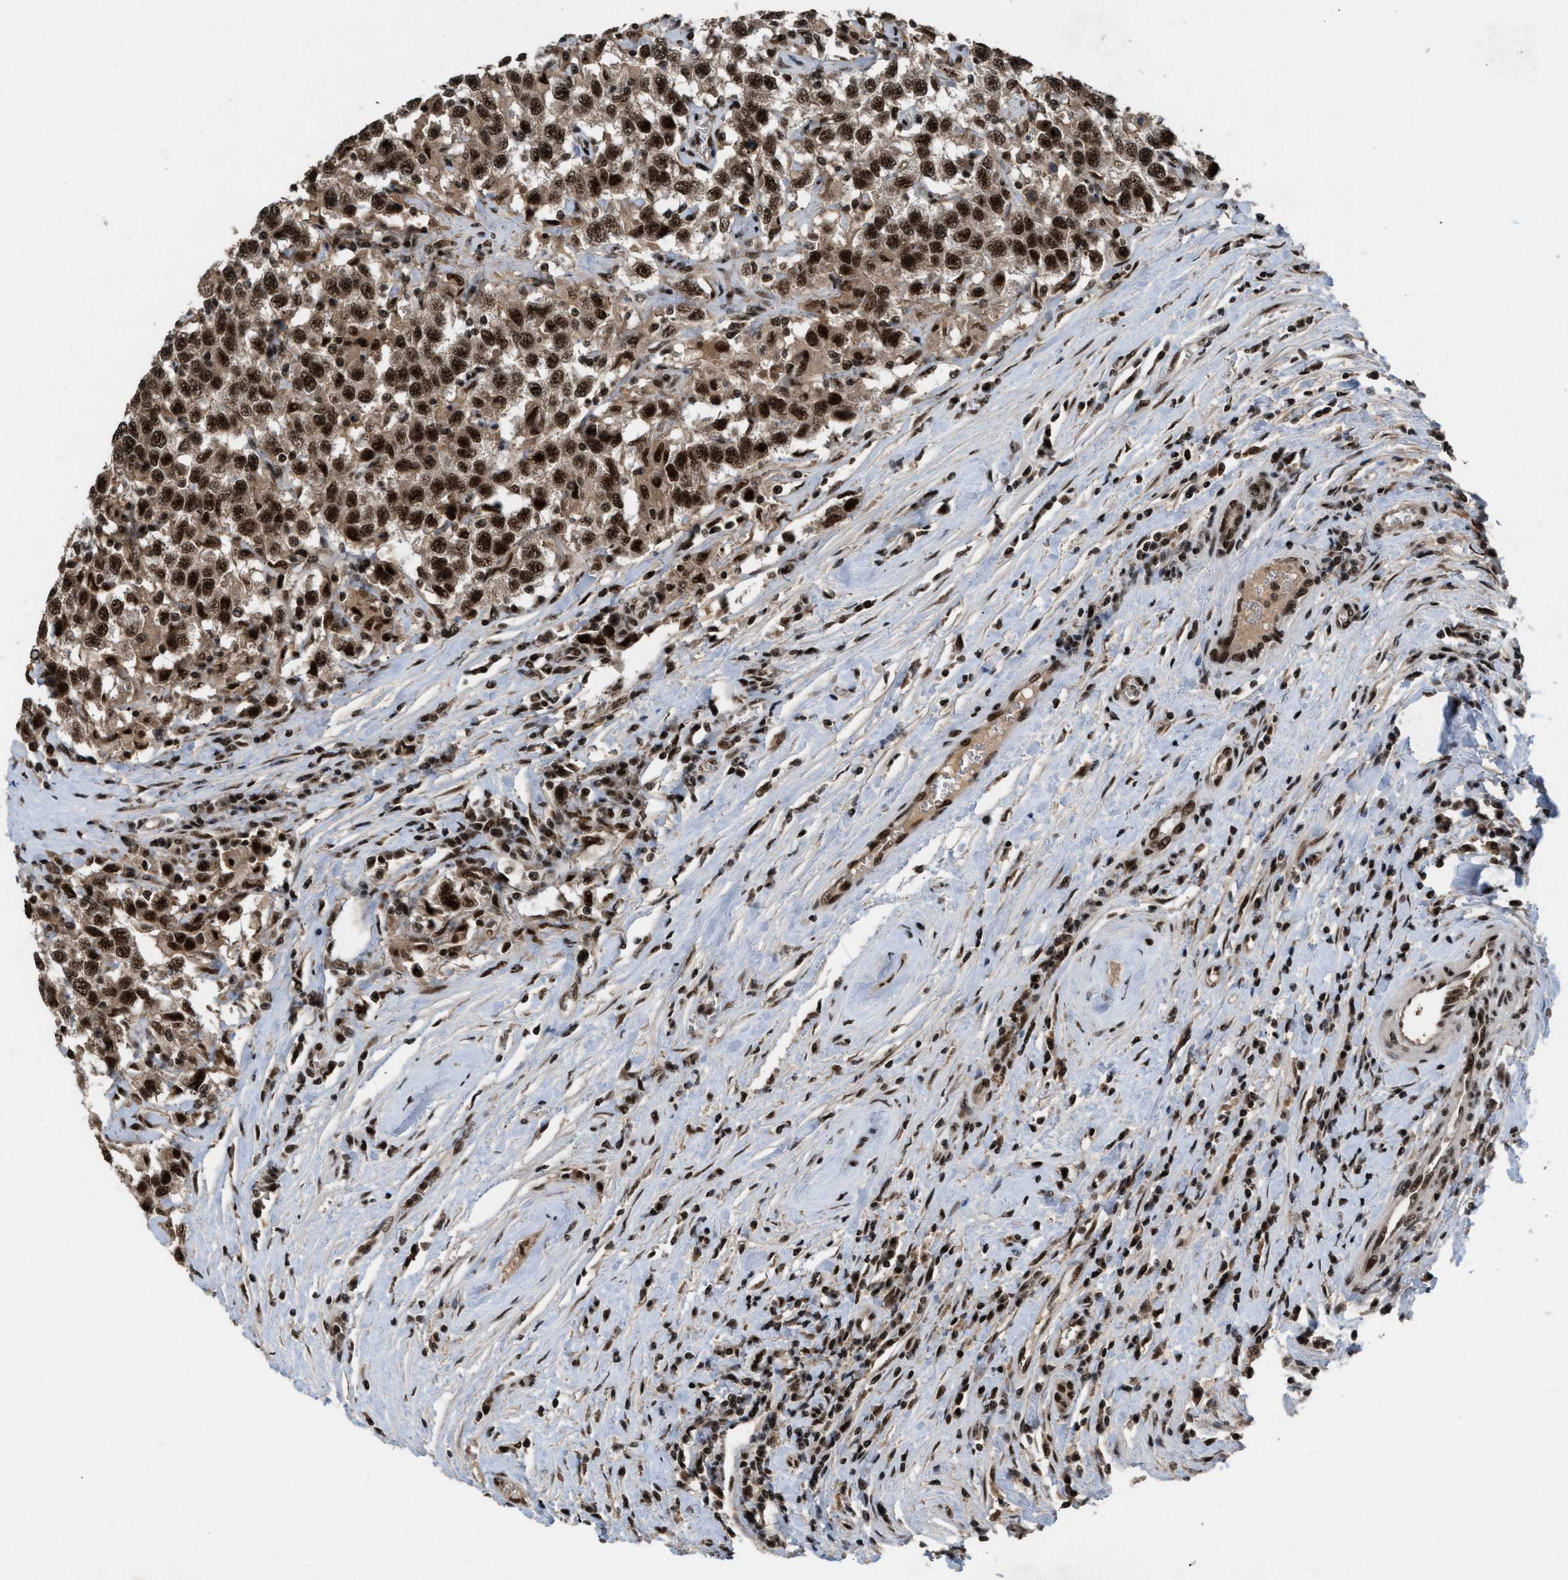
{"staining": {"intensity": "strong", "quantity": ">75%", "location": "cytoplasmic/membranous,nuclear"}, "tissue": "testis cancer", "cell_type": "Tumor cells", "image_type": "cancer", "snomed": [{"axis": "morphology", "description": "Seminoma, NOS"}, {"axis": "topography", "description": "Testis"}], "caption": "Protein analysis of testis seminoma tissue demonstrates strong cytoplasmic/membranous and nuclear expression in about >75% of tumor cells.", "gene": "PRPF4", "patient": {"sex": "male", "age": 41}}